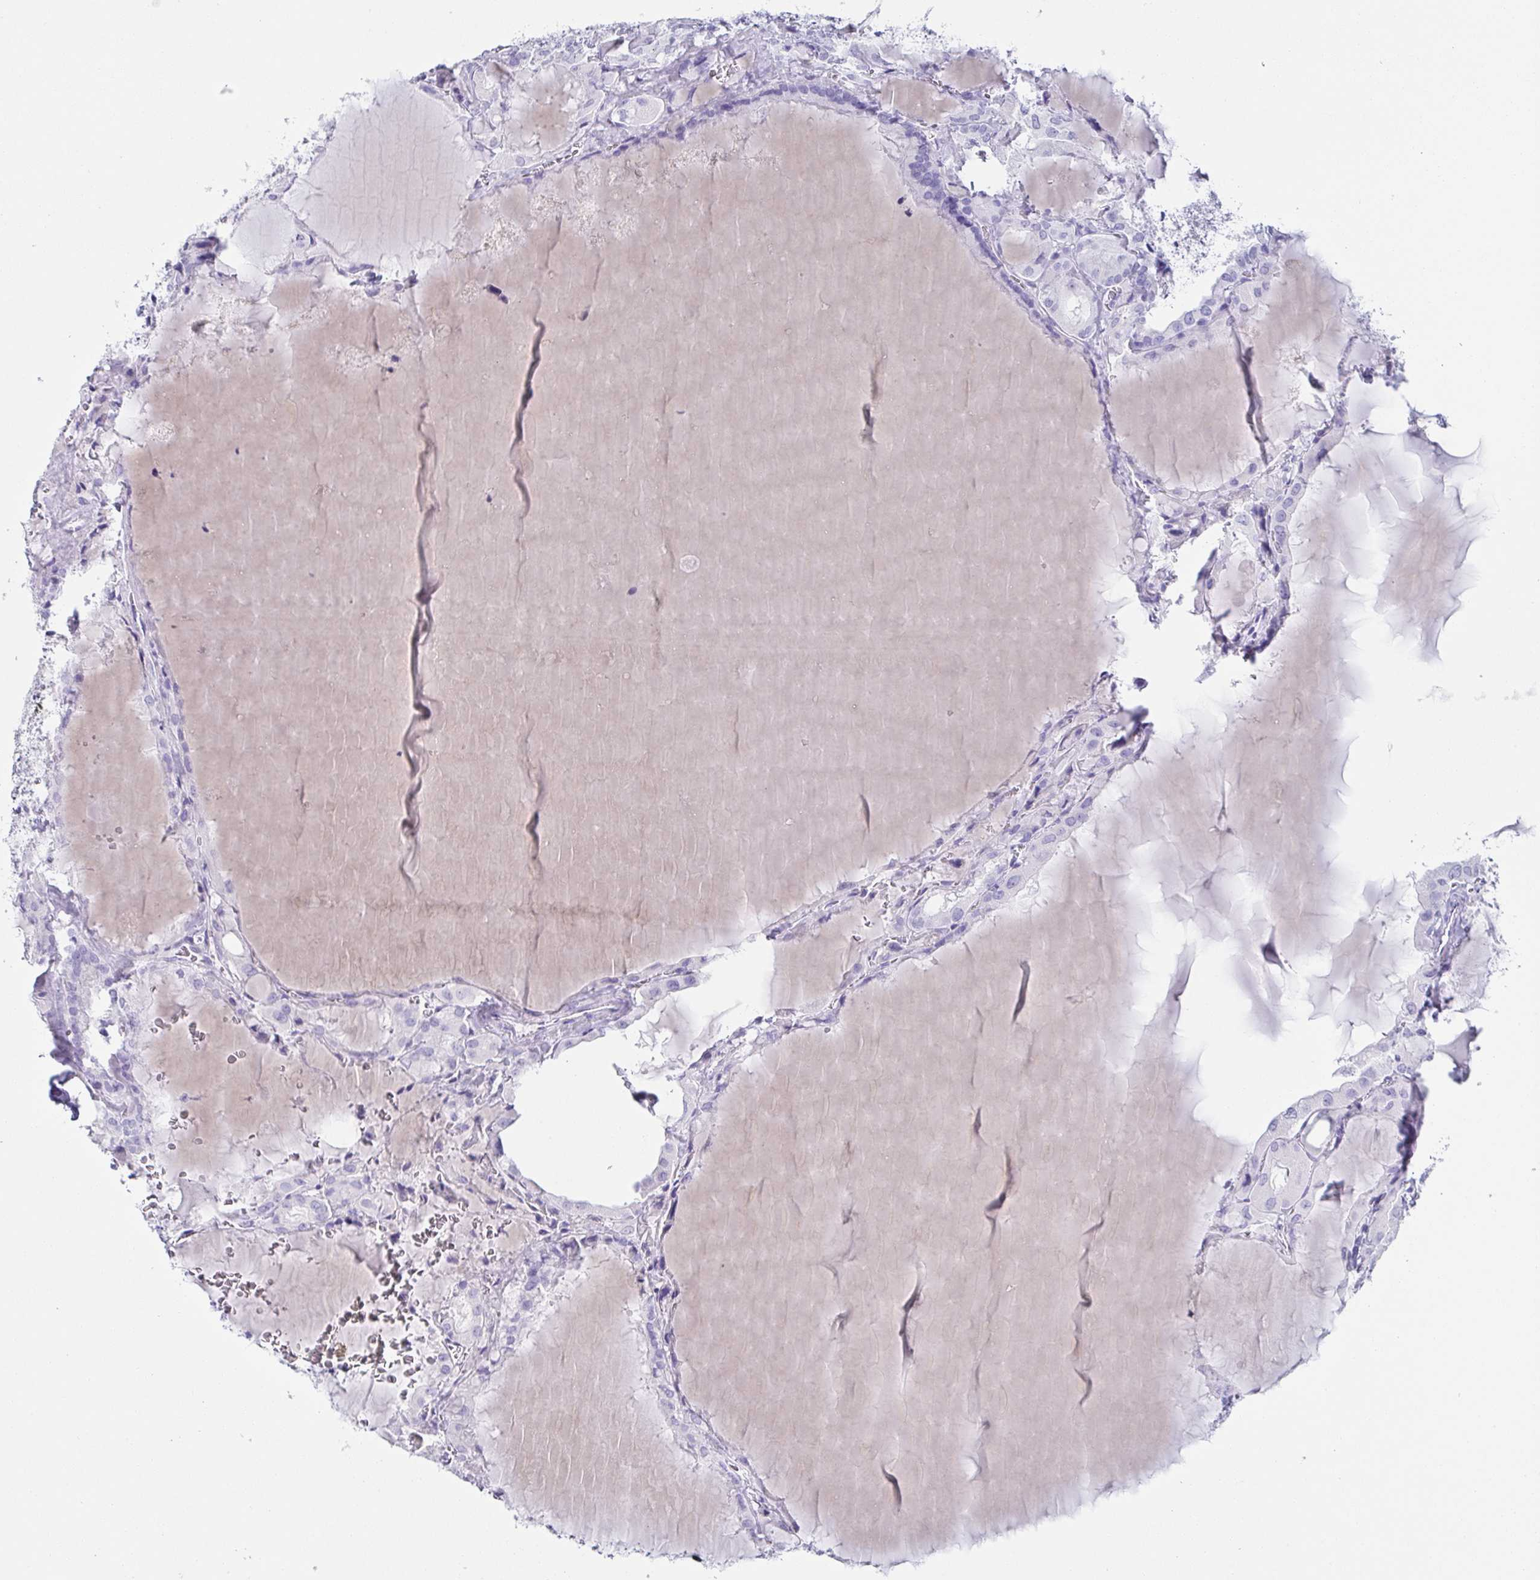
{"staining": {"intensity": "negative", "quantity": "none", "location": "none"}, "tissue": "thyroid cancer", "cell_type": "Tumor cells", "image_type": "cancer", "snomed": [{"axis": "morphology", "description": "Papillary adenocarcinoma, NOS"}, {"axis": "topography", "description": "Thyroid gland"}], "caption": "Thyroid cancer (papillary adenocarcinoma) was stained to show a protein in brown. There is no significant staining in tumor cells.", "gene": "ZG16B", "patient": {"sex": "male", "age": 87}}